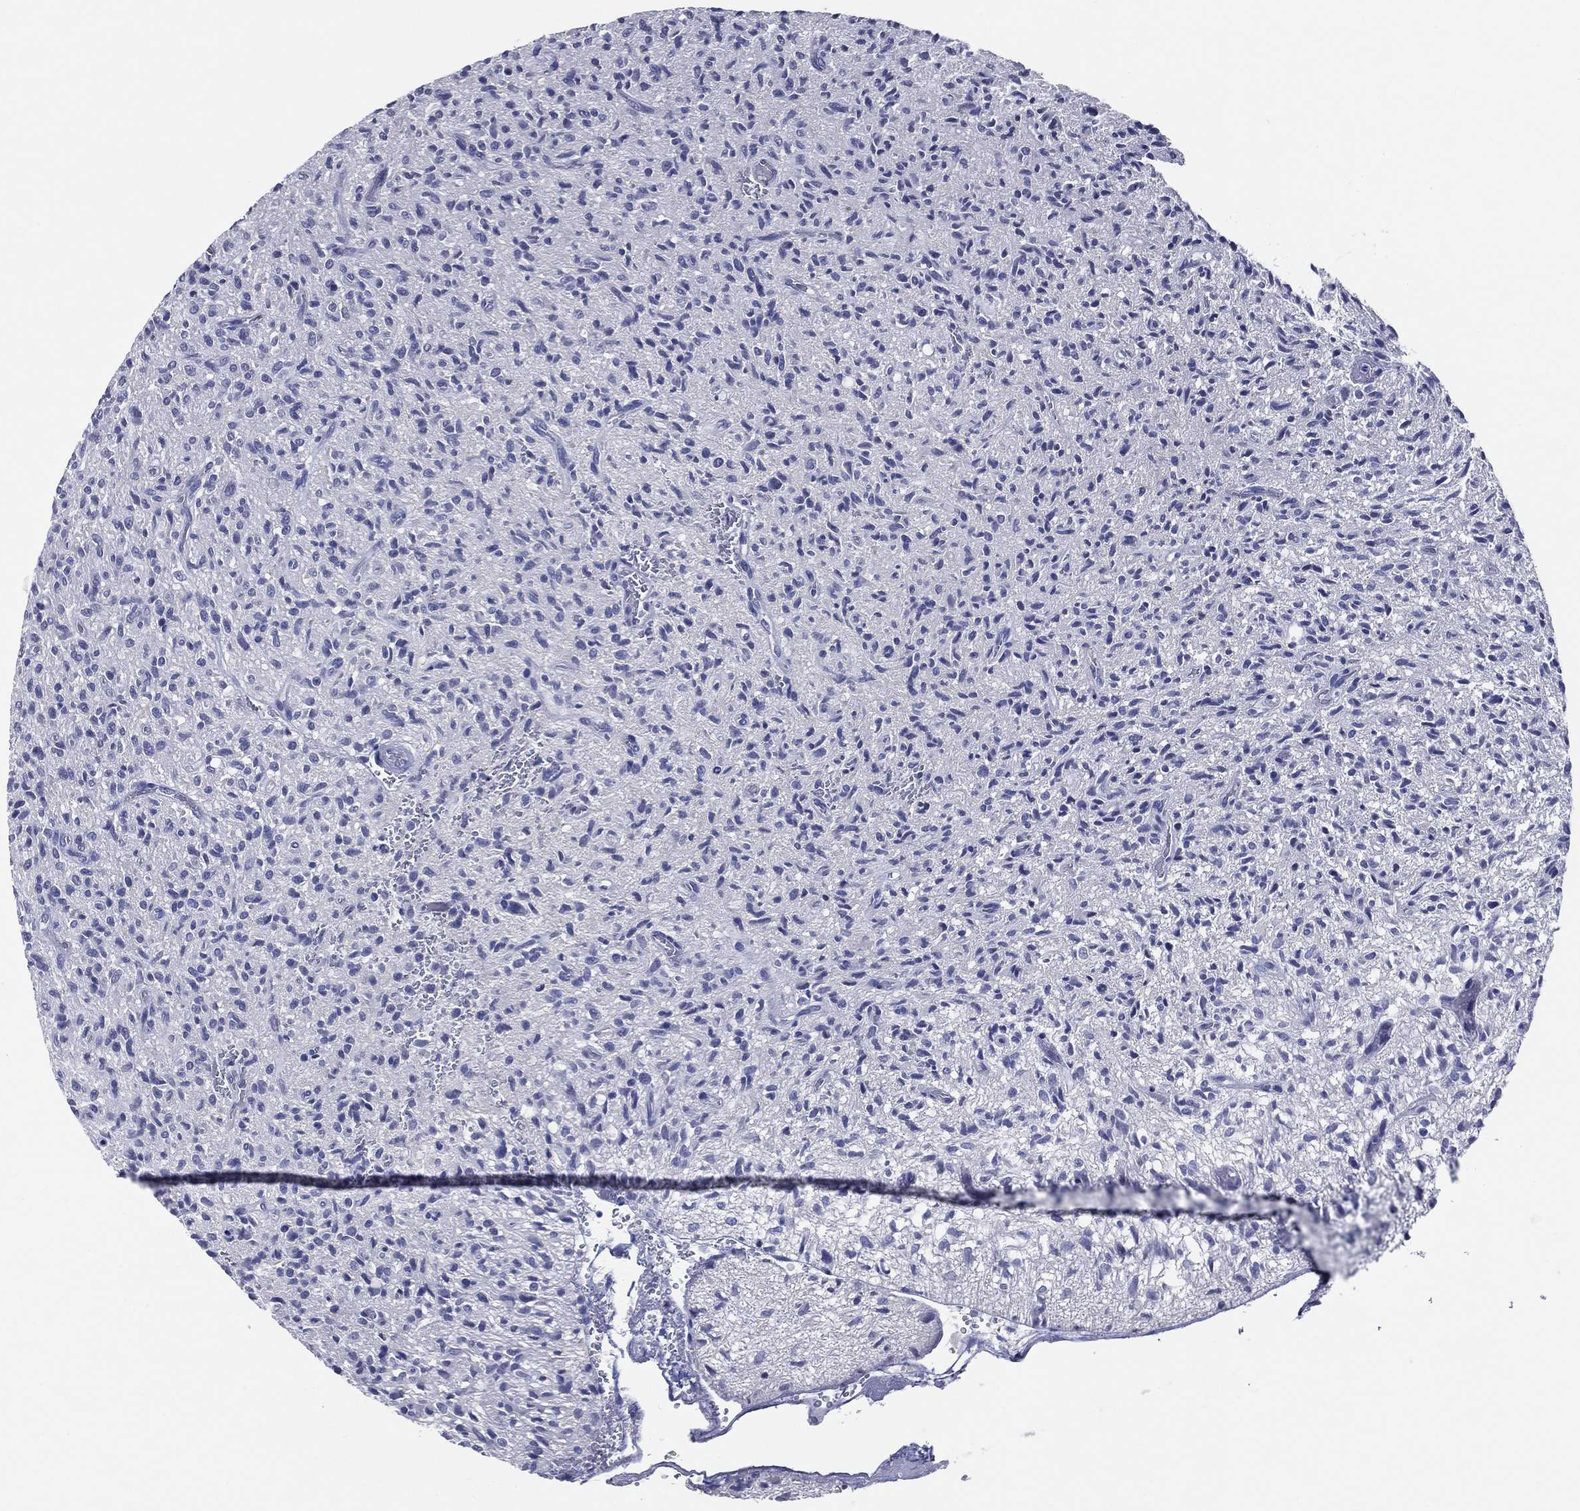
{"staining": {"intensity": "negative", "quantity": "none", "location": "none"}, "tissue": "glioma", "cell_type": "Tumor cells", "image_type": "cancer", "snomed": [{"axis": "morphology", "description": "Glioma, malignant, High grade"}, {"axis": "topography", "description": "Brain"}], "caption": "DAB immunohistochemical staining of human glioma shows no significant positivity in tumor cells. The staining was performed using DAB to visualize the protein expression in brown, while the nuclei were stained in blue with hematoxylin (Magnification: 20x).", "gene": "TFAP2A", "patient": {"sex": "male", "age": 64}}